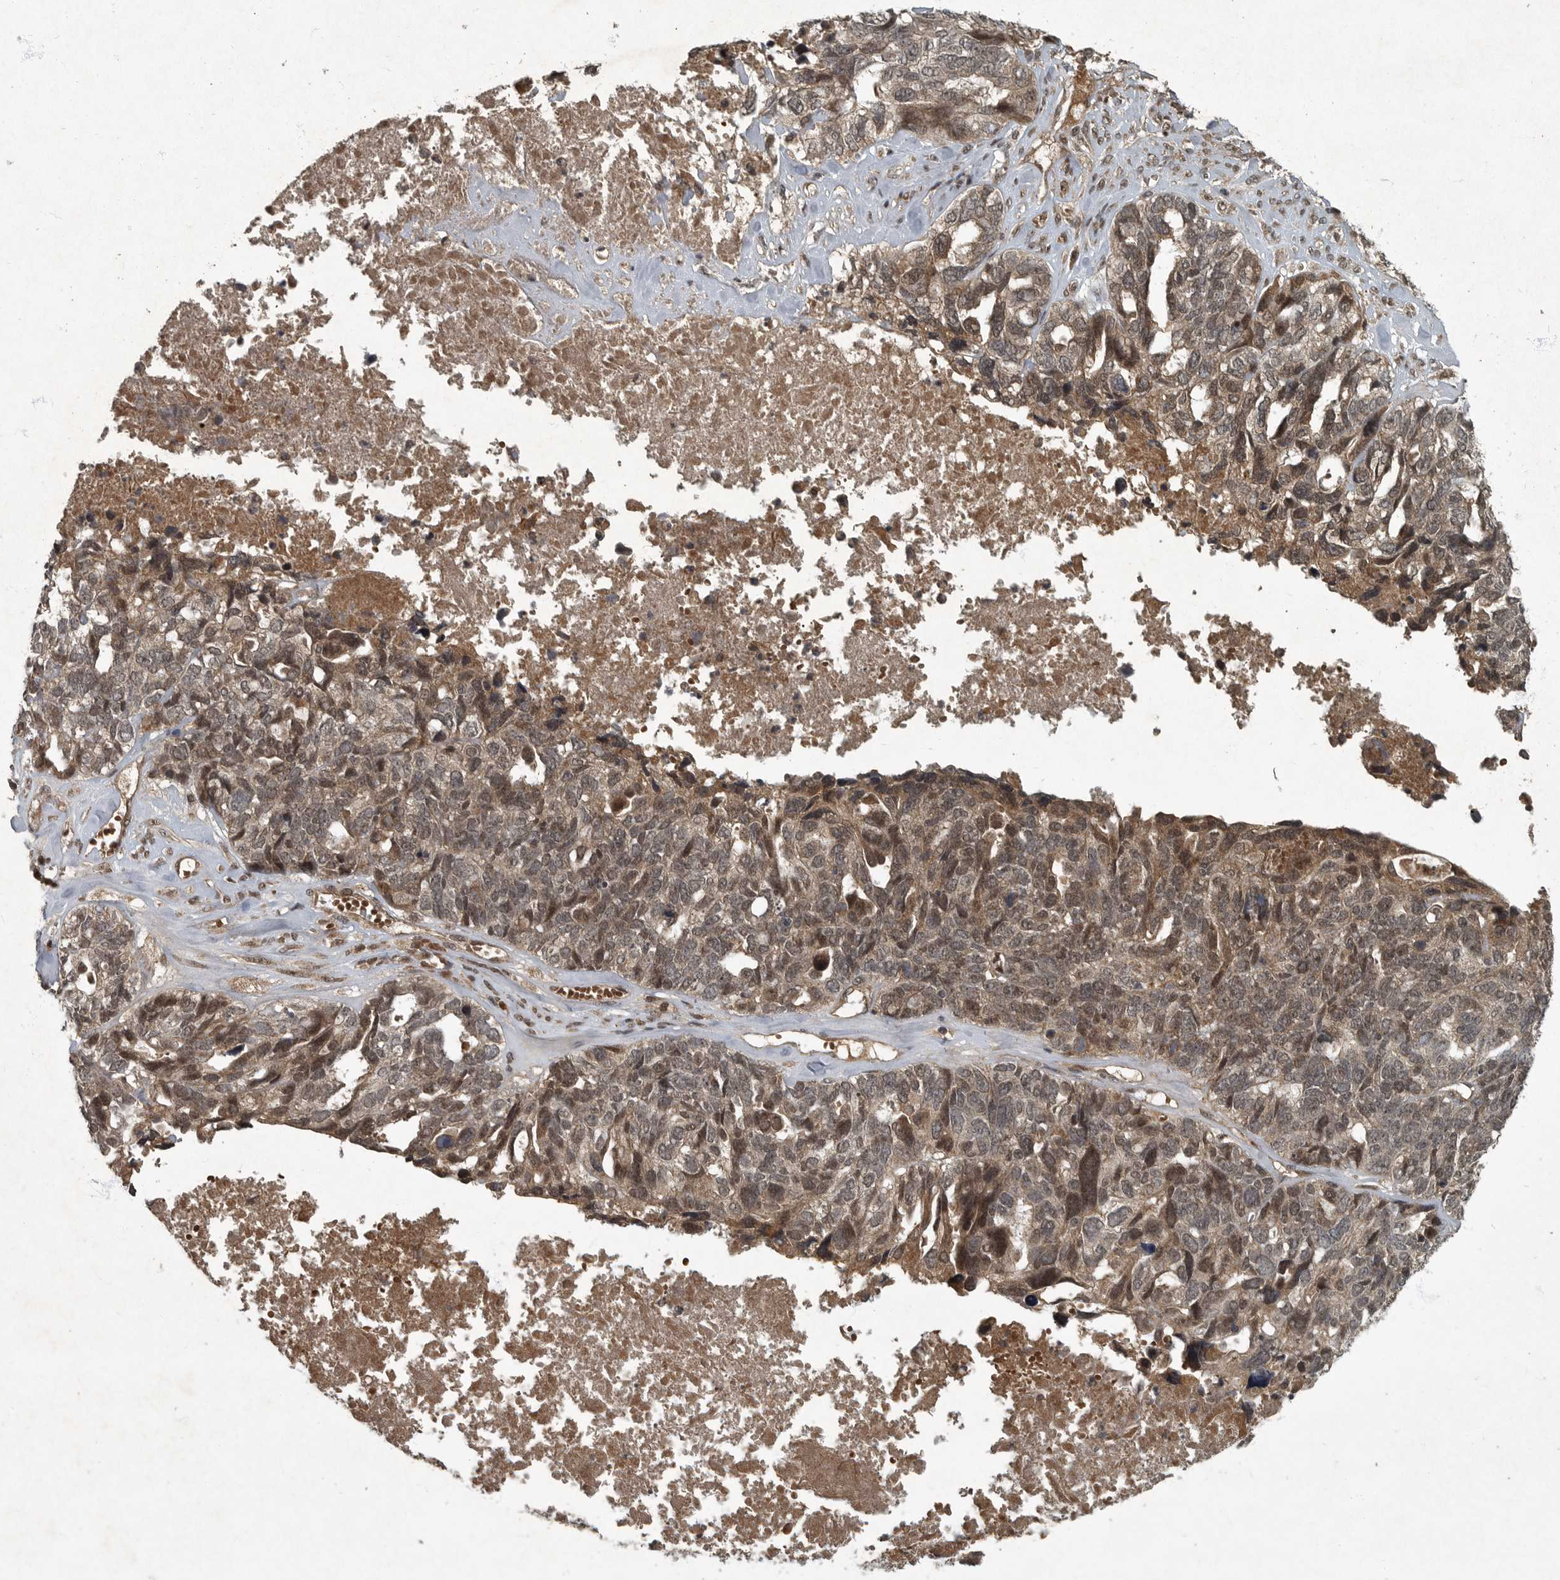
{"staining": {"intensity": "moderate", "quantity": ">75%", "location": "cytoplasmic/membranous,nuclear"}, "tissue": "ovarian cancer", "cell_type": "Tumor cells", "image_type": "cancer", "snomed": [{"axis": "morphology", "description": "Cystadenocarcinoma, serous, NOS"}, {"axis": "topography", "description": "Ovary"}], "caption": "Ovarian serous cystadenocarcinoma tissue demonstrates moderate cytoplasmic/membranous and nuclear expression in approximately >75% of tumor cells", "gene": "FOXO1", "patient": {"sex": "female", "age": 79}}